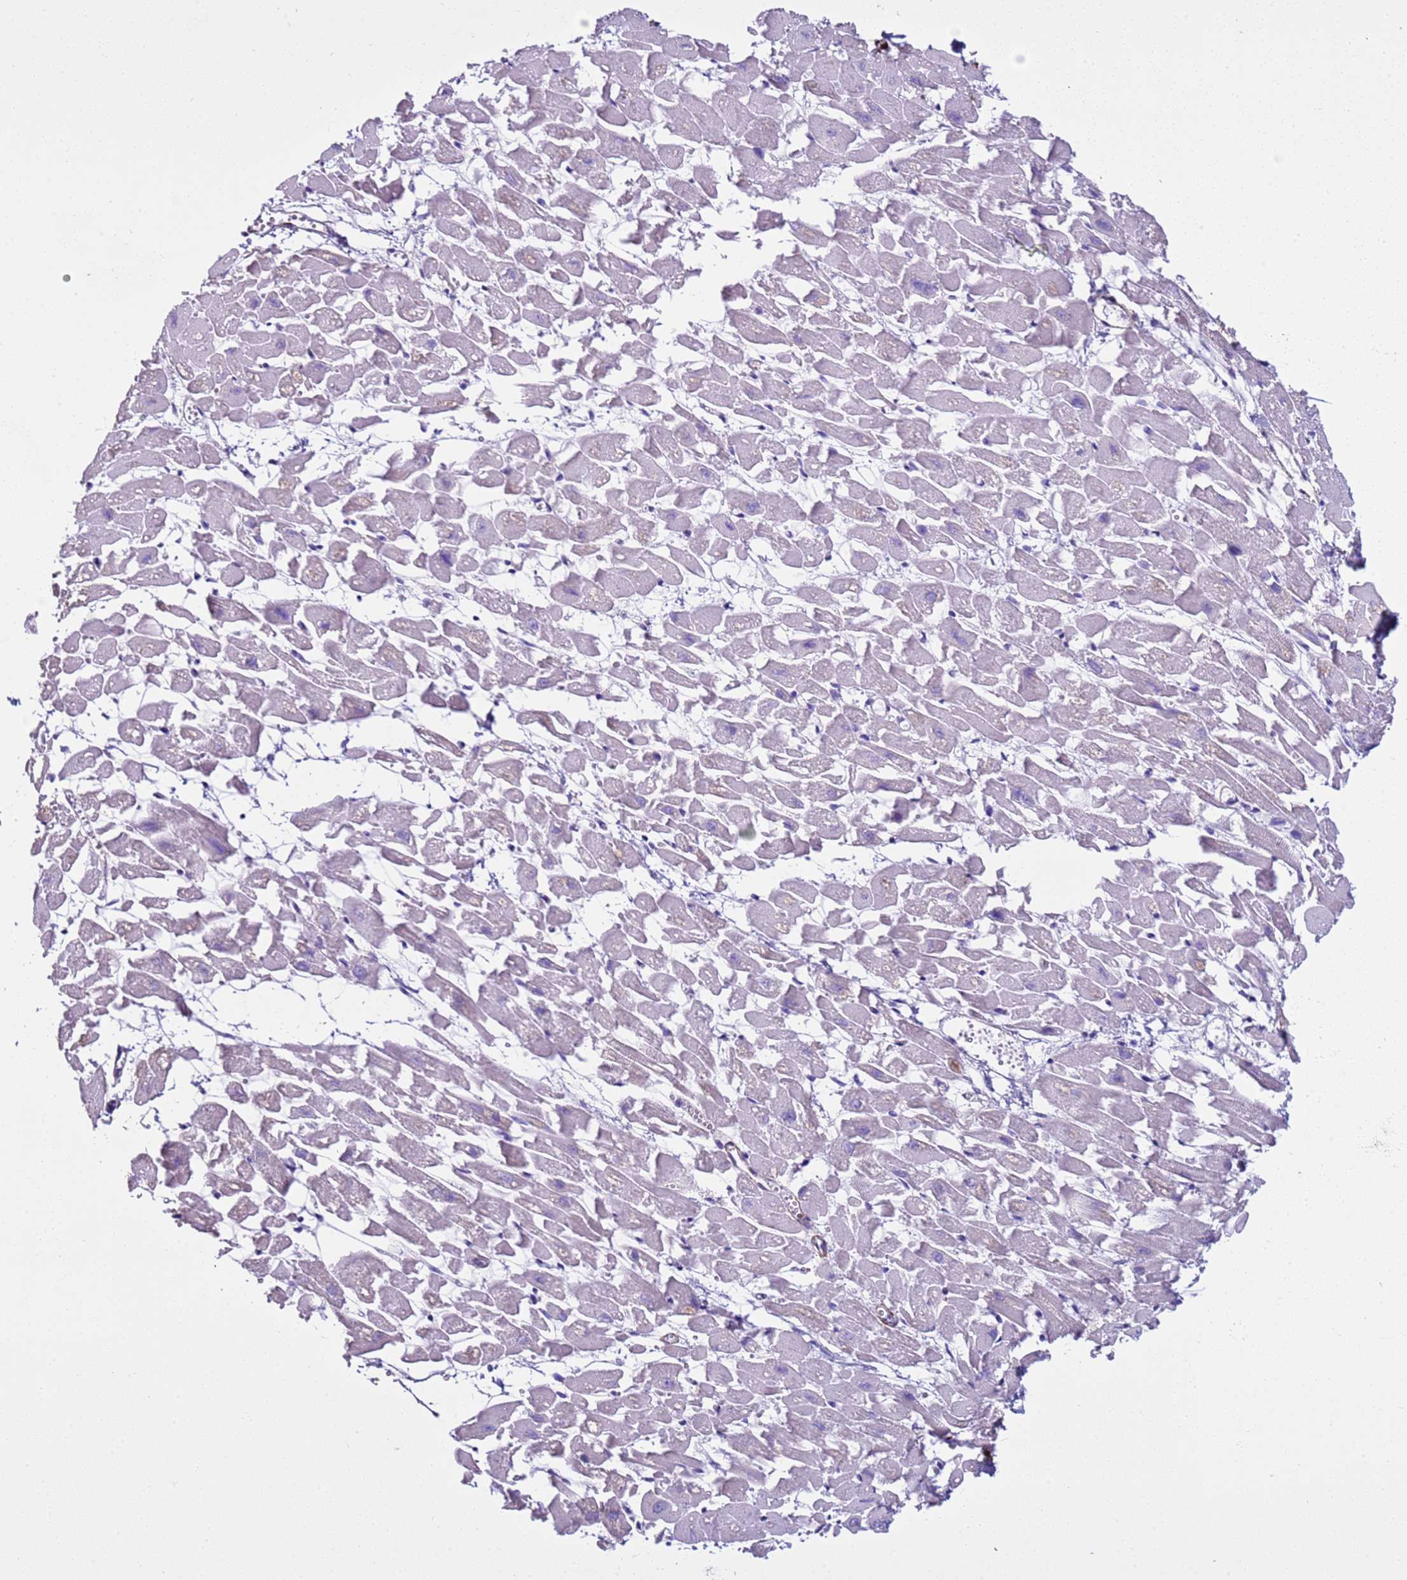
{"staining": {"intensity": "negative", "quantity": "none", "location": "none"}, "tissue": "heart muscle", "cell_type": "Cardiomyocytes", "image_type": "normal", "snomed": [{"axis": "morphology", "description": "Normal tissue, NOS"}, {"axis": "topography", "description": "Heart"}], "caption": "This is an IHC photomicrograph of unremarkable human heart muscle. There is no staining in cardiomyocytes.", "gene": "LCMT1", "patient": {"sex": "female", "age": 64}}